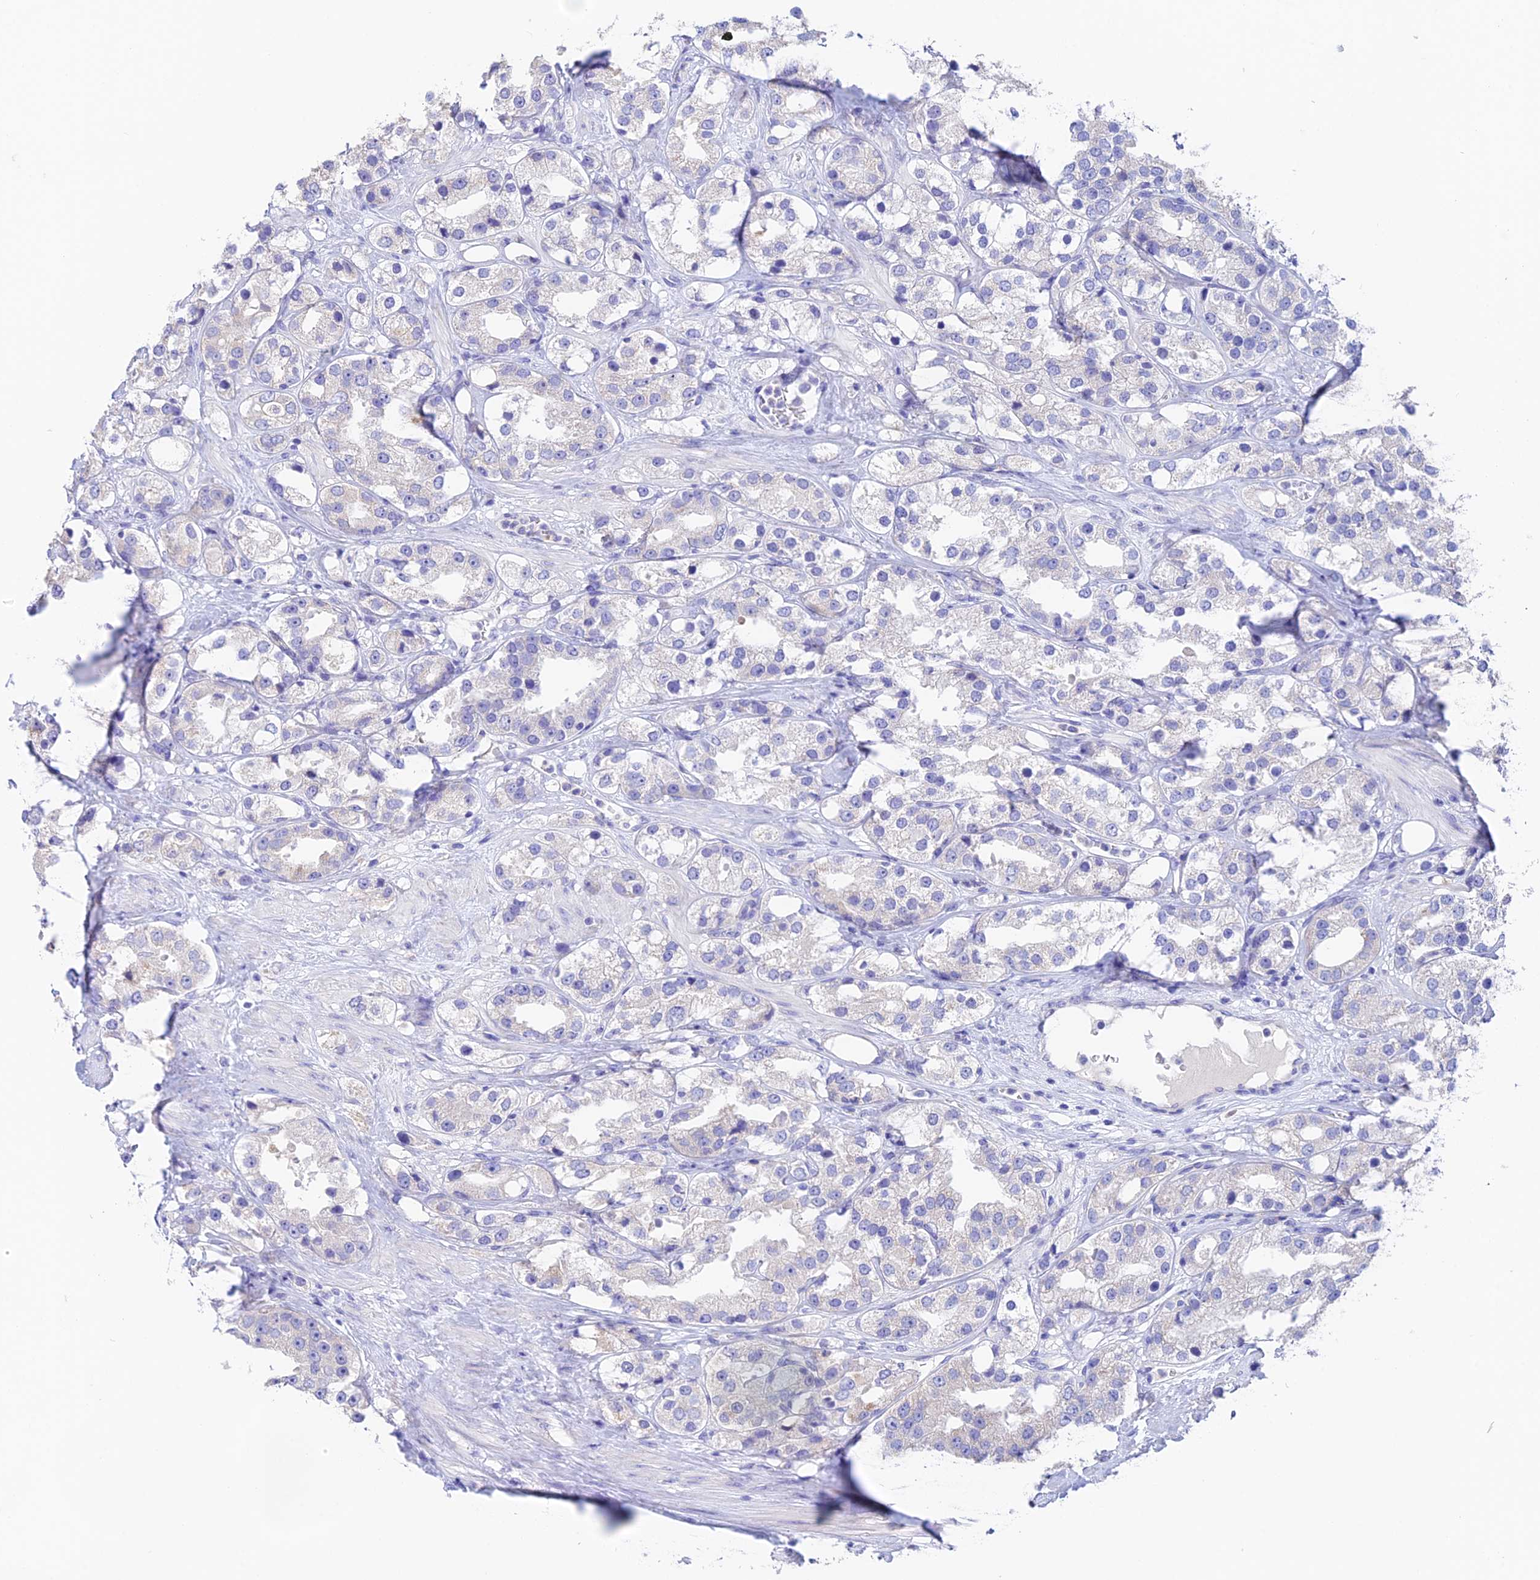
{"staining": {"intensity": "negative", "quantity": "none", "location": "none"}, "tissue": "prostate cancer", "cell_type": "Tumor cells", "image_type": "cancer", "snomed": [{"axis": "morphology", "description": "Adenocarcinoma, NOS"}, {"axis": "topography", "description": "Prostate"}], "caption": "Immunohistochemistry (IHC) of prostate cancer (adenocarcinoma) reveals no staining in tumor cells.", "gene": "EMC3", "patient": {"sex": "male", "age": 79}}